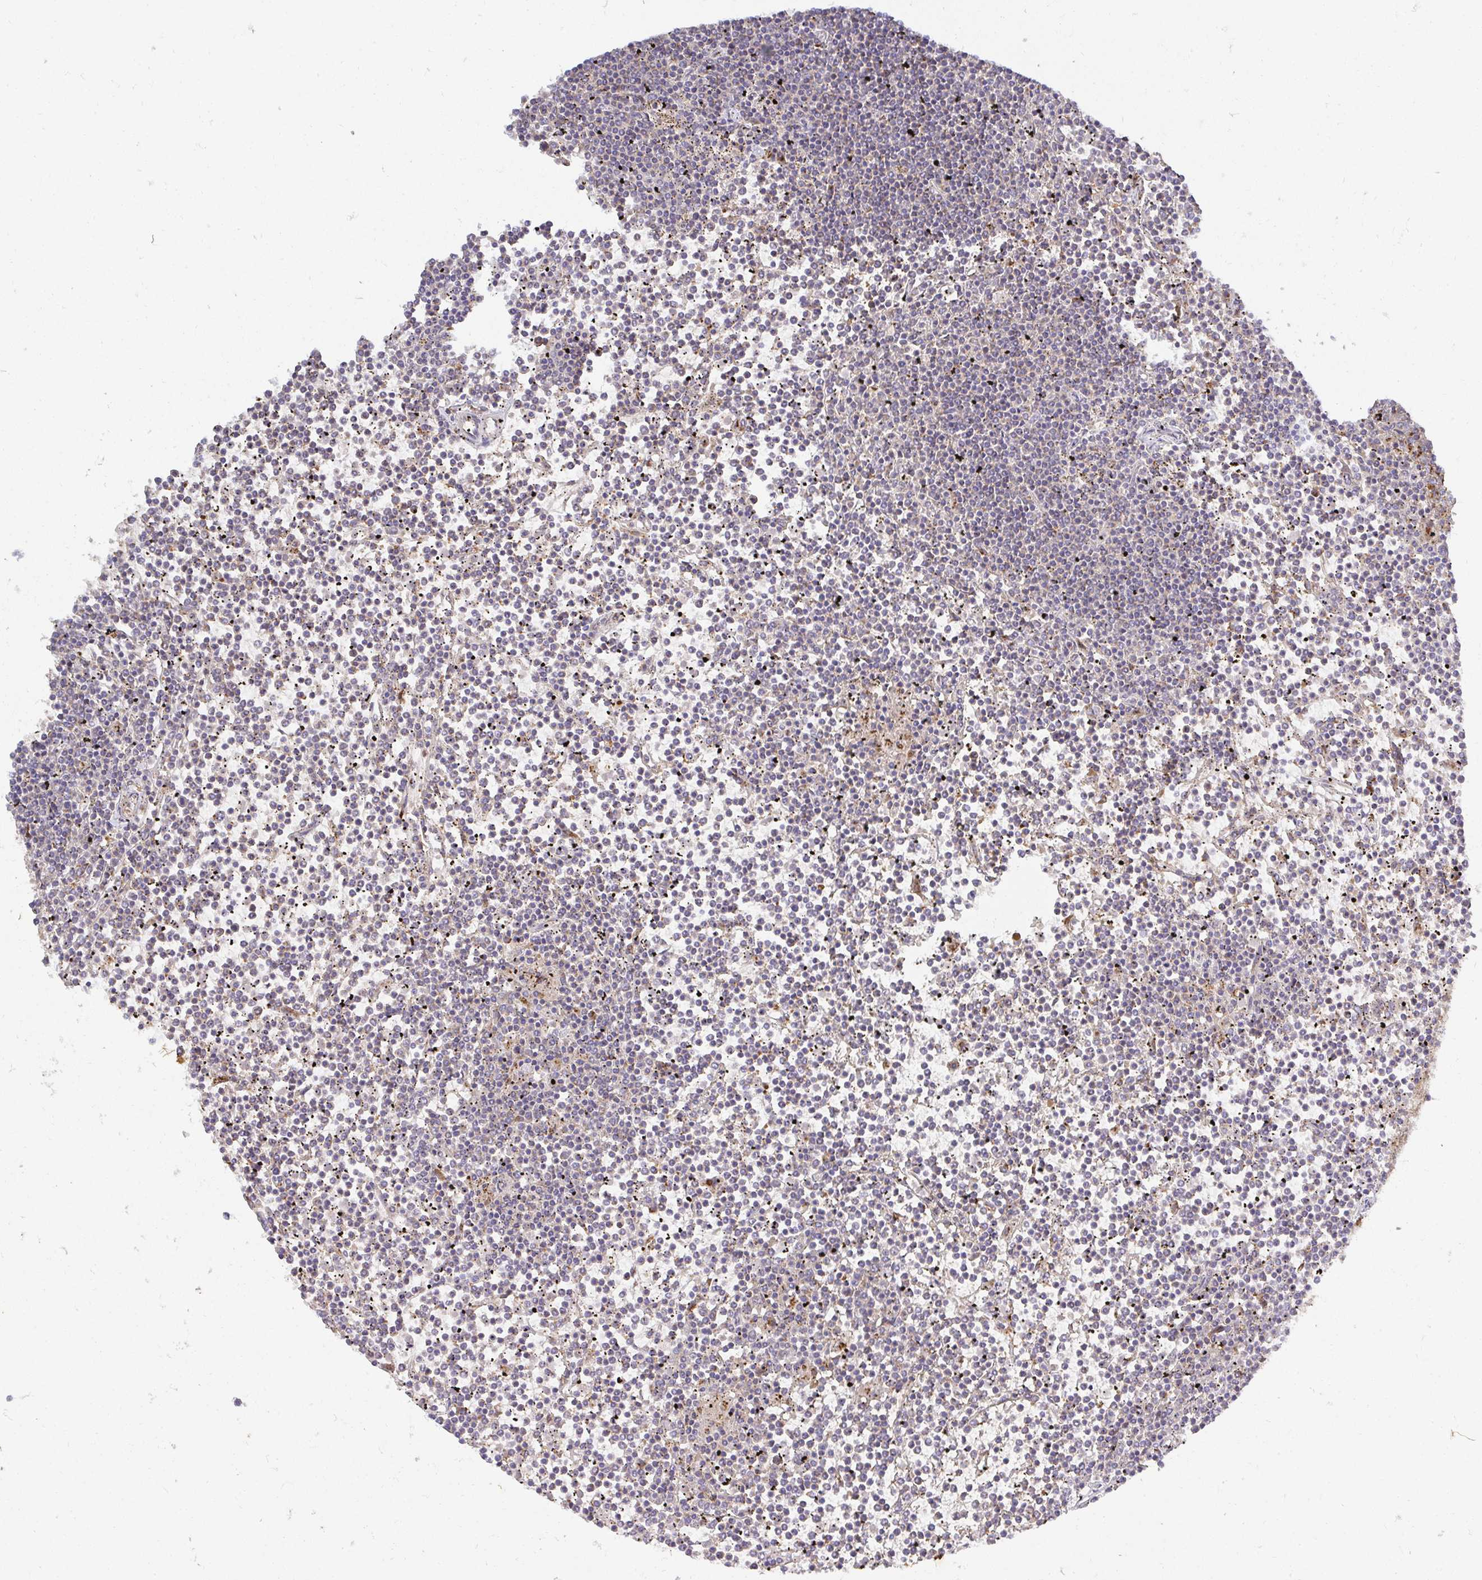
{"staining": {"intensity": "negative", "quantity": "none", "location": "none"}, "tissue": "lymphoma", "cell_type": "Tumor cells", "image_type": "cancer", "snomed": [{"axis": "morphology", "description": "Malignant lymphoma, non-Hodgkin's type, Low grade"}, {"axis": "topography", "description": "Spleen"}], "caption": "DAB (3,3'-diaminobenzidine) immunohistochemical staining of lymphoma shows no significant positivity in tumor cells.", "gene": "TM9SF4", "patient": {"sex": "female", "age": 19}}